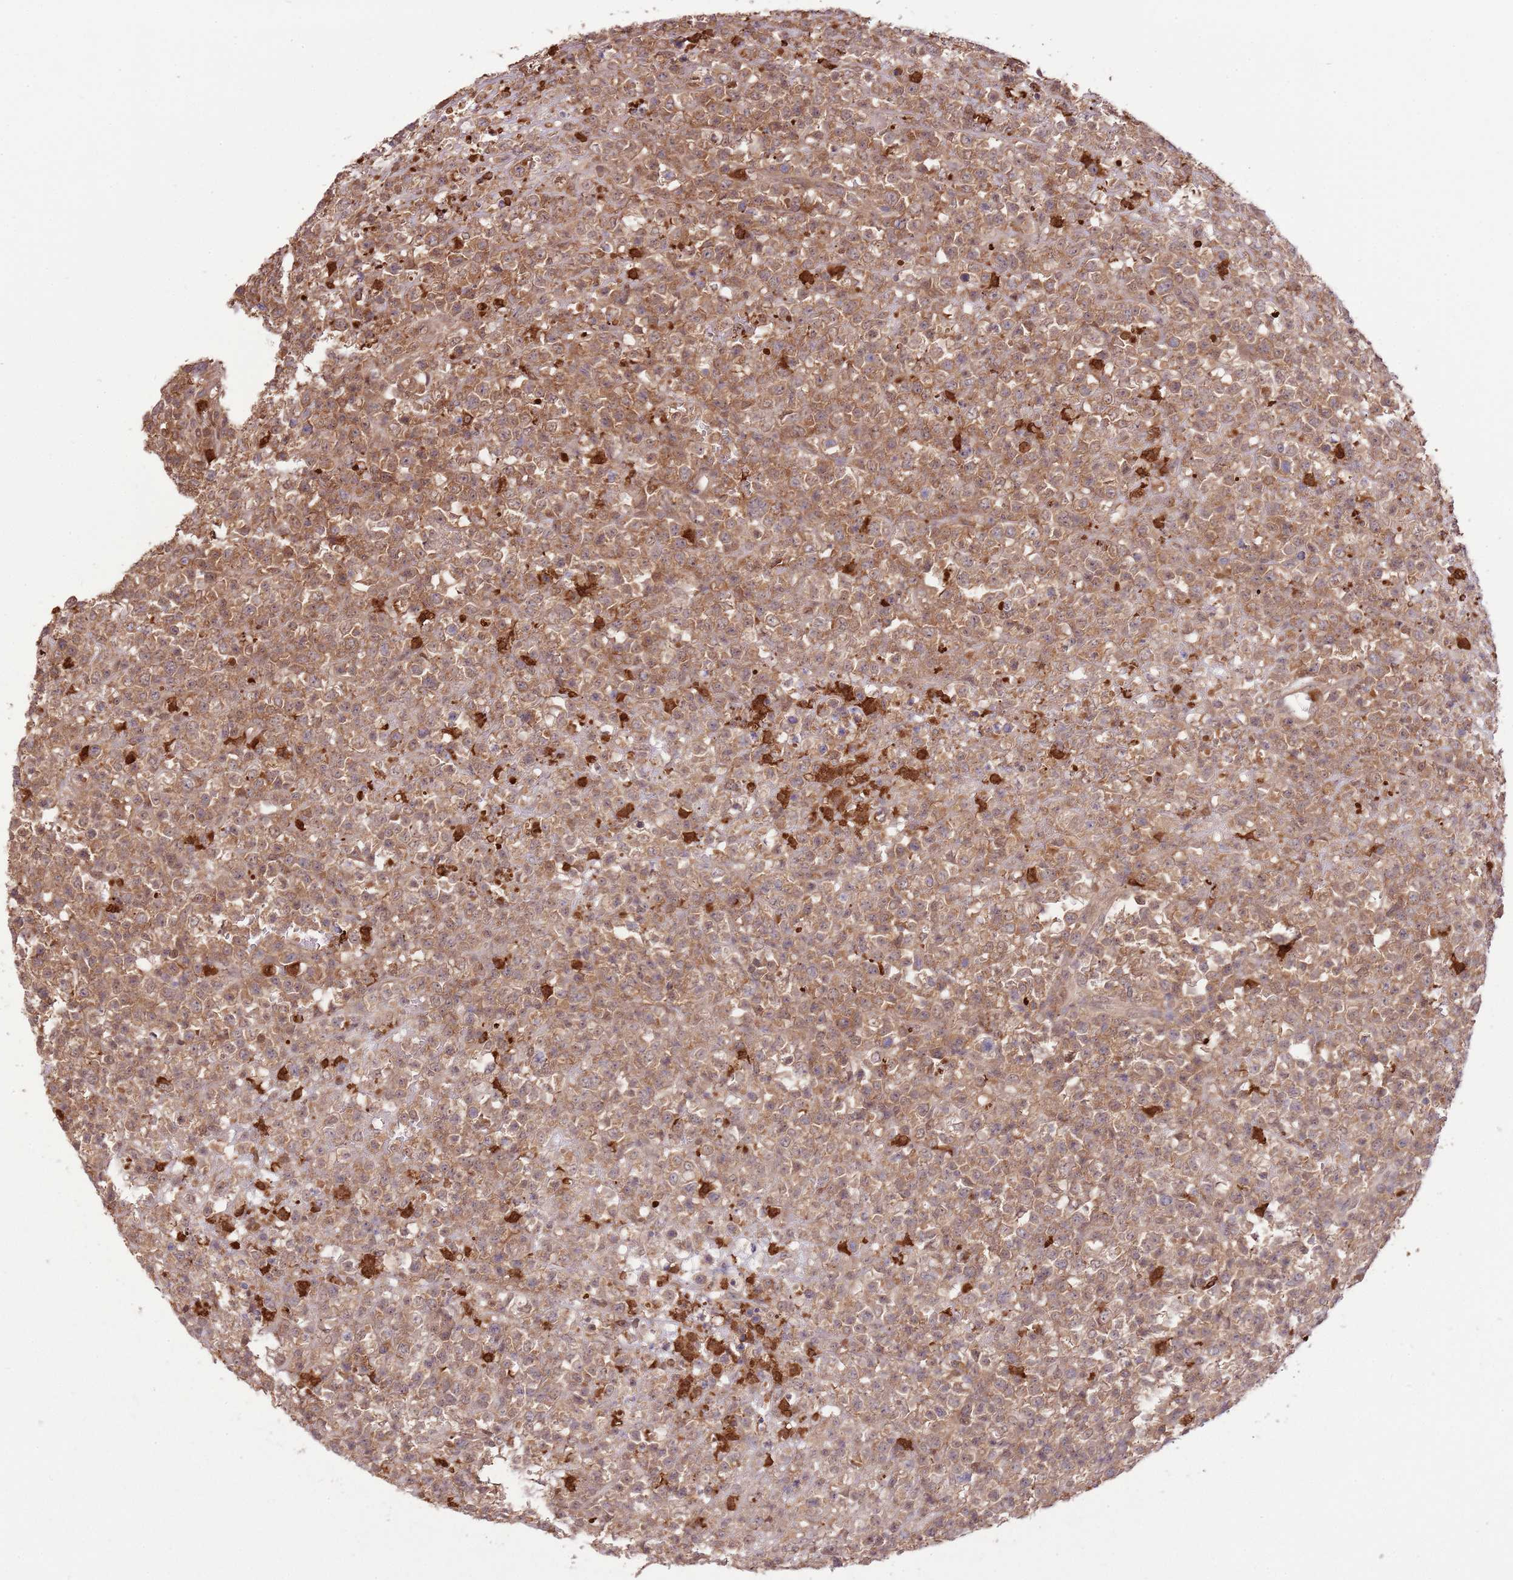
{"staining": {"intensity": "moderate", "quantity": ">75%", "location": "cytoplasmic/membranous,nuclear"}, "tissue": "lymphoma", "cell_type": "Tumor cells", "image_type": "cancer", "snomed": [{"axis": "morphology", "description": "Malignant lymphoma, non-Hodgkin's type, High grade"}, {"axis": "topography", "description": "Colon"}], "caption": "The photomicrograph shows a brown stain indicating the presence of a protein in the cytoplasmic/membranous and nuclear of tumor cells in high-grade malignant lymphoma, non-Hodgkin's type.", "gene": "AMIGO1", "patient": {"sex": "female", "age": 53}}